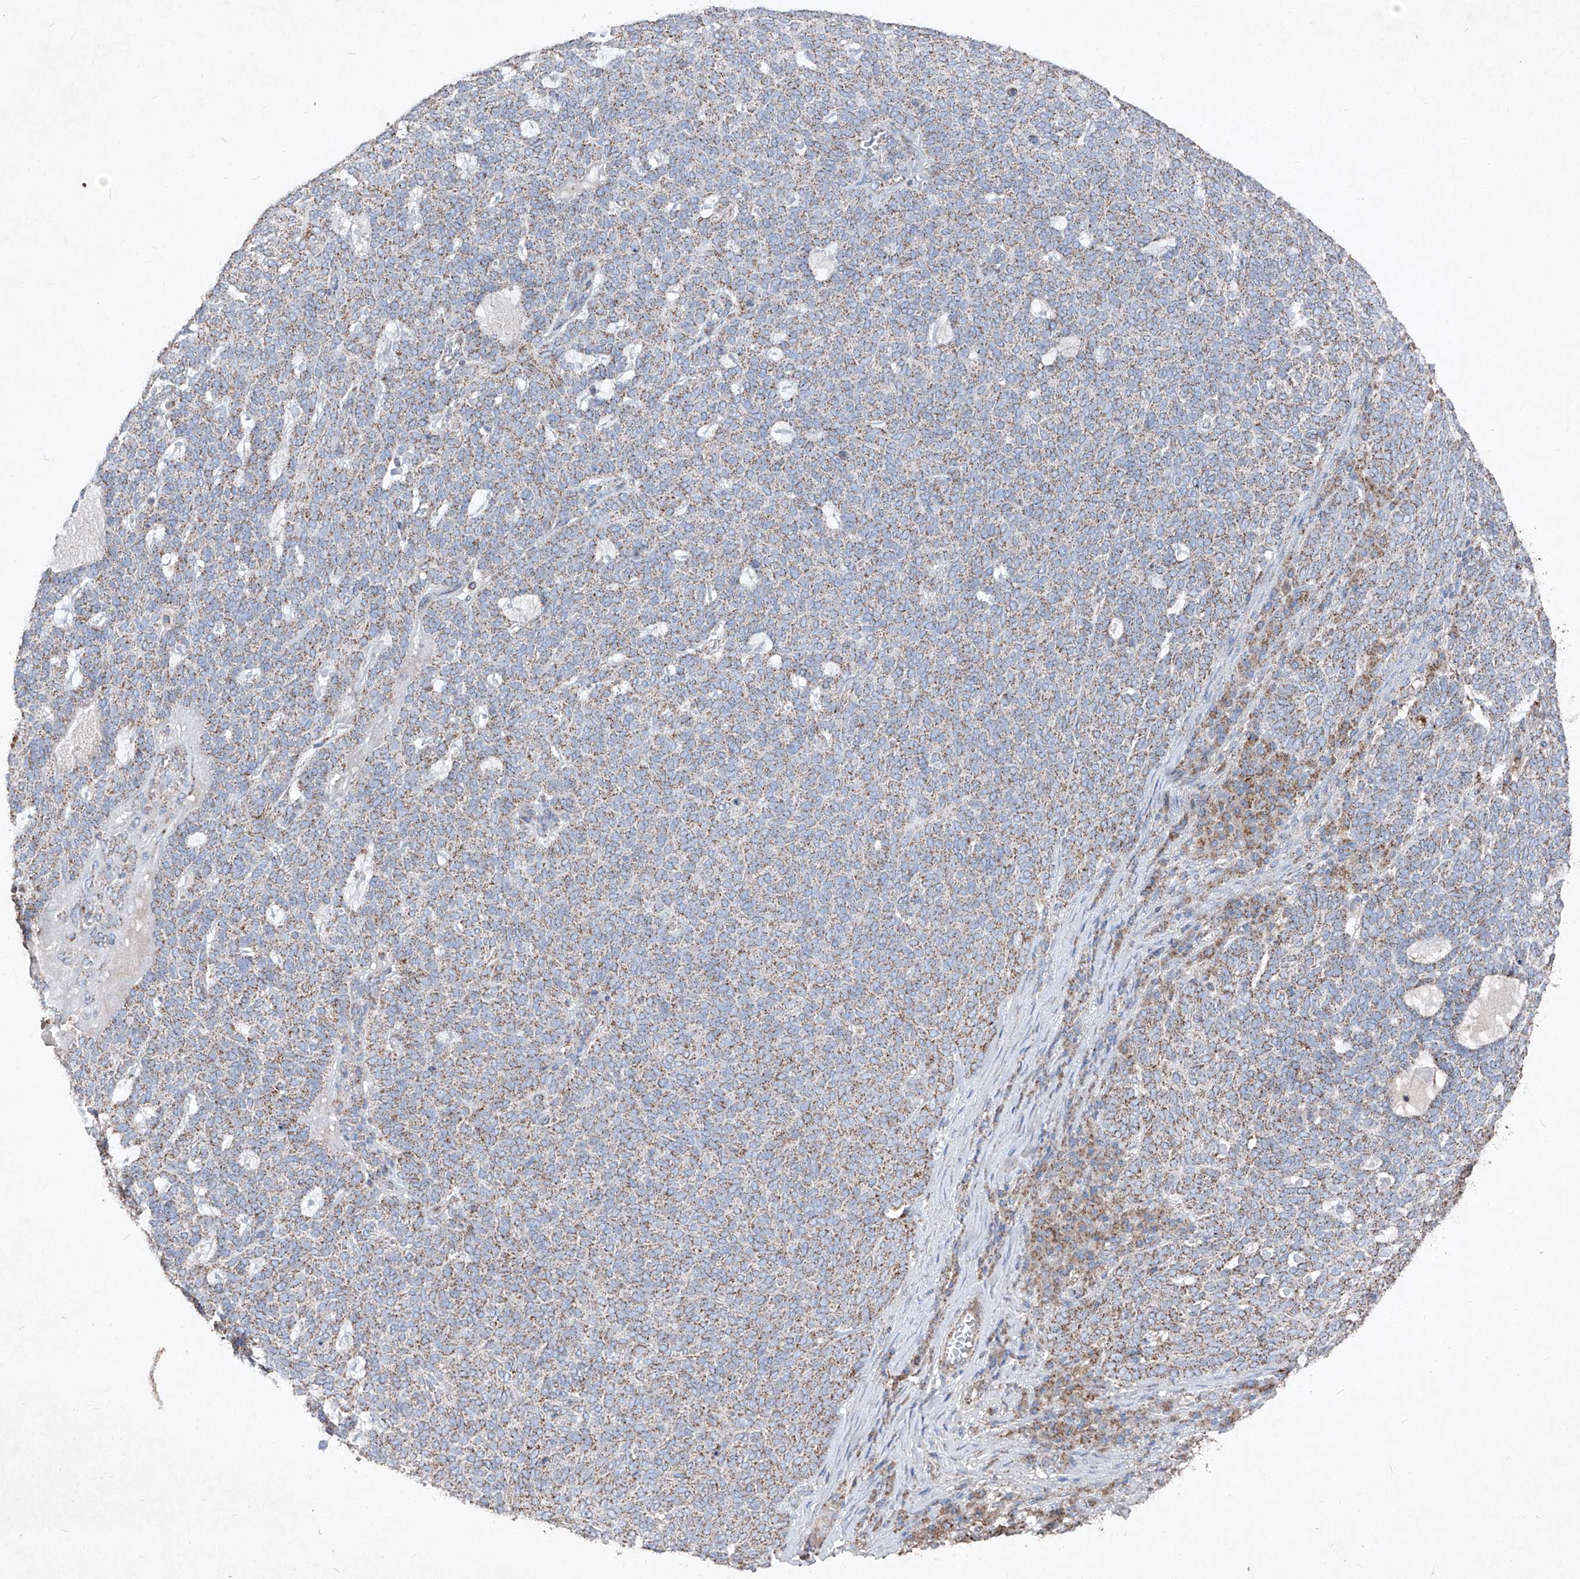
{"staining": {"intensity": "moderate", "quantity": ">75%", "location": "cytoplasmic/membranous"}, "tissue": "skin cancer", "cell_type": "Tumor cells", "image_type": "cancer", "snomed": [{"axis": "morphology", "description": "Squamous cell carcinoma, NOS"}, {"axis": "topography", "description": "Skin"}], "caption": "Immunohistochemical staining of skin cancer reveals medium levels of moderate cytoplasmic/membranous protein positivity in about >75% of tumor cells.", "gene": "ABCD3", "patient": {"sex": "female", "age": 90}}